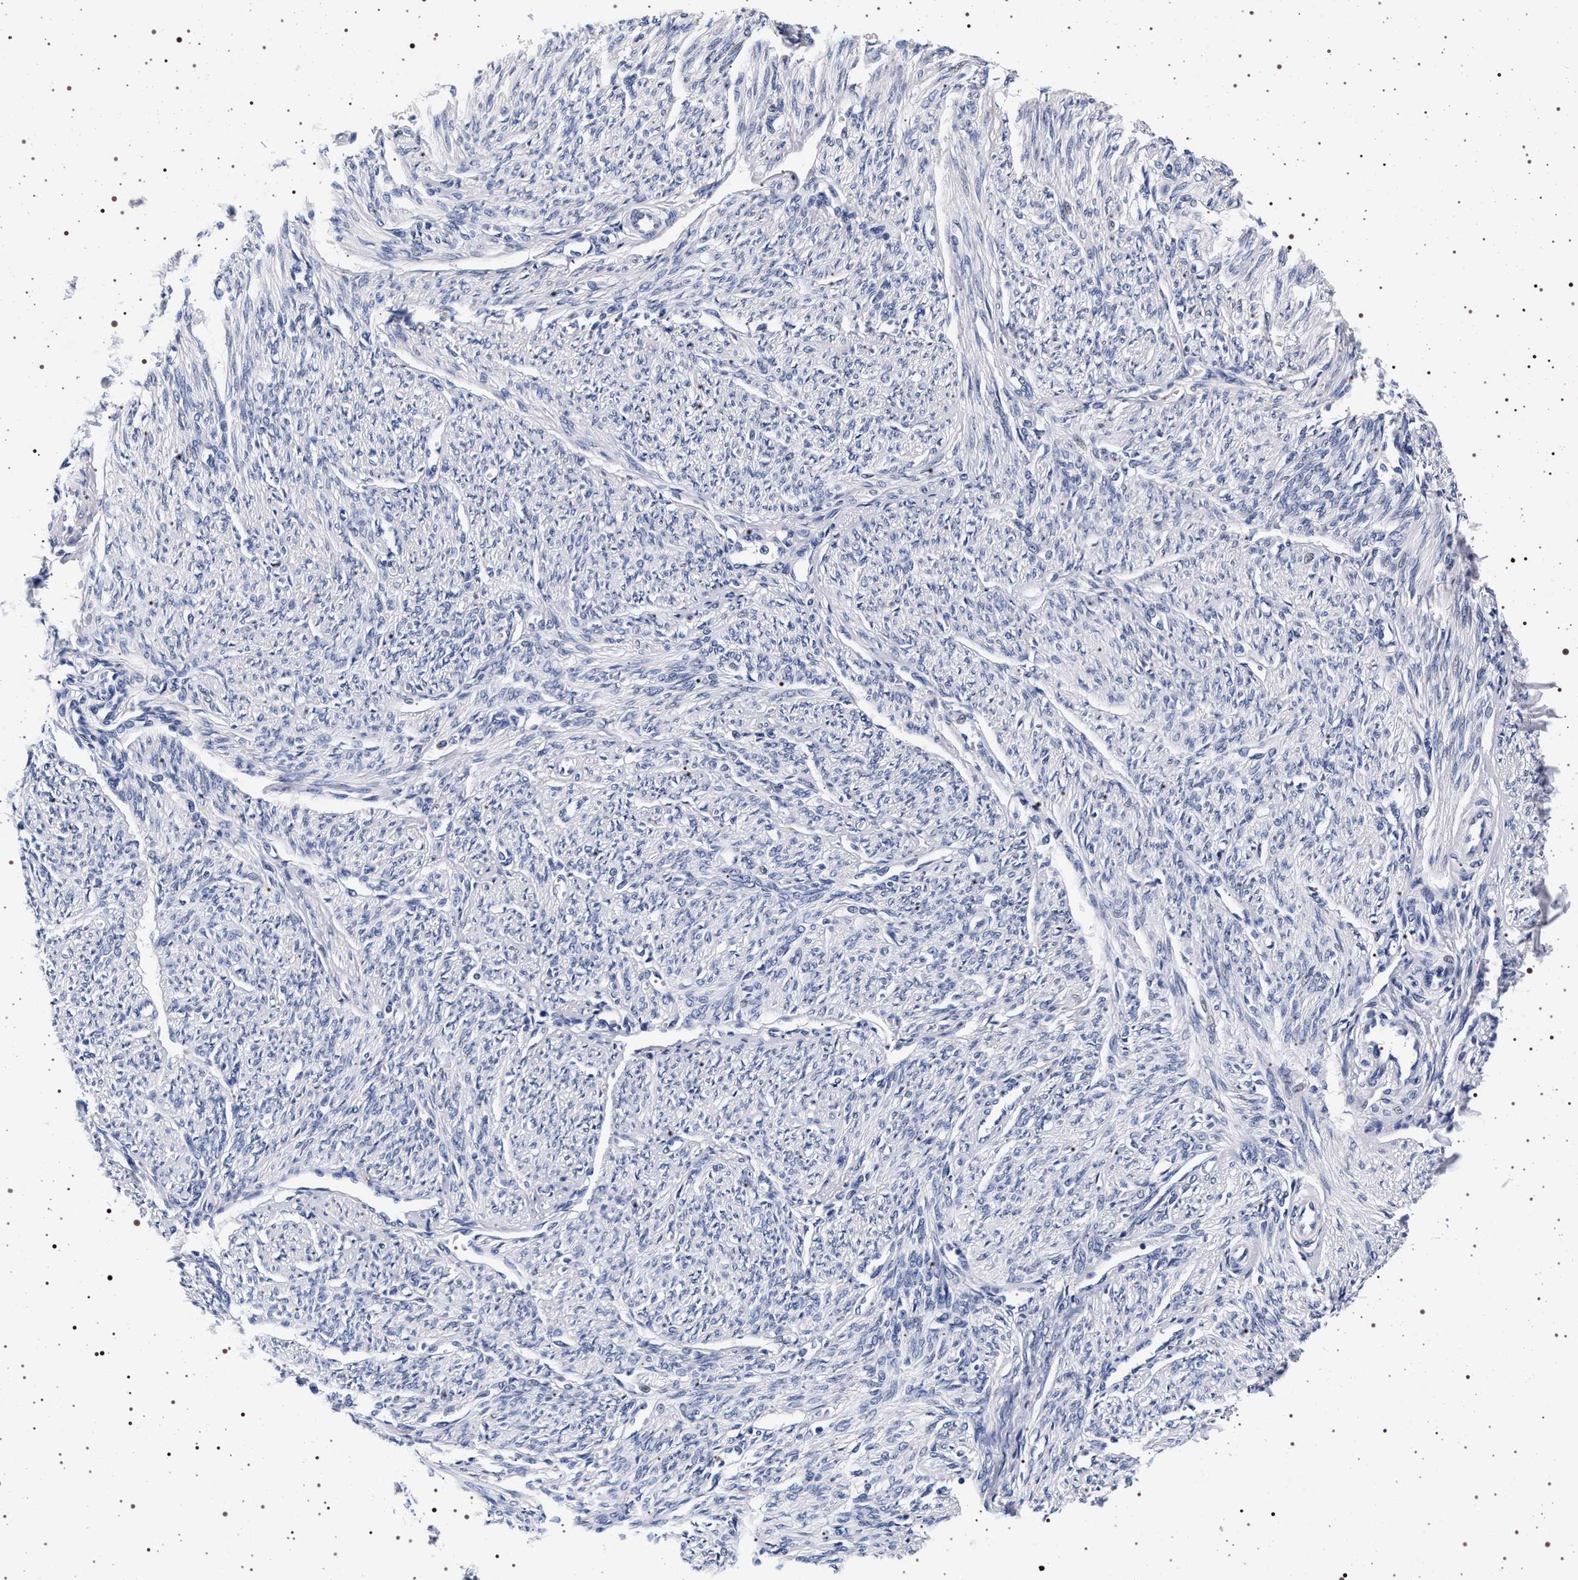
{"staining": {"intensity": "negative", "quantity": "none", "location": "none"}, "tissue": "smooth muscle", "cell_type": "Smooth muscle cells", "image_type": "normal", "snomed": [{"axis": "morphology", "description": "Normal tissue, NOS"}, {"axis": "topography", "description": "Smooth muscle"}], "caption": "Immunohistochemistry (IHC) photomicrograph of unremarkable human smooth muscle stained for a protein (brown), which exhibits no staining in smooth muscle cells.", "gene": "SYN1", "patient": {"sex": "female", "age": 65}}